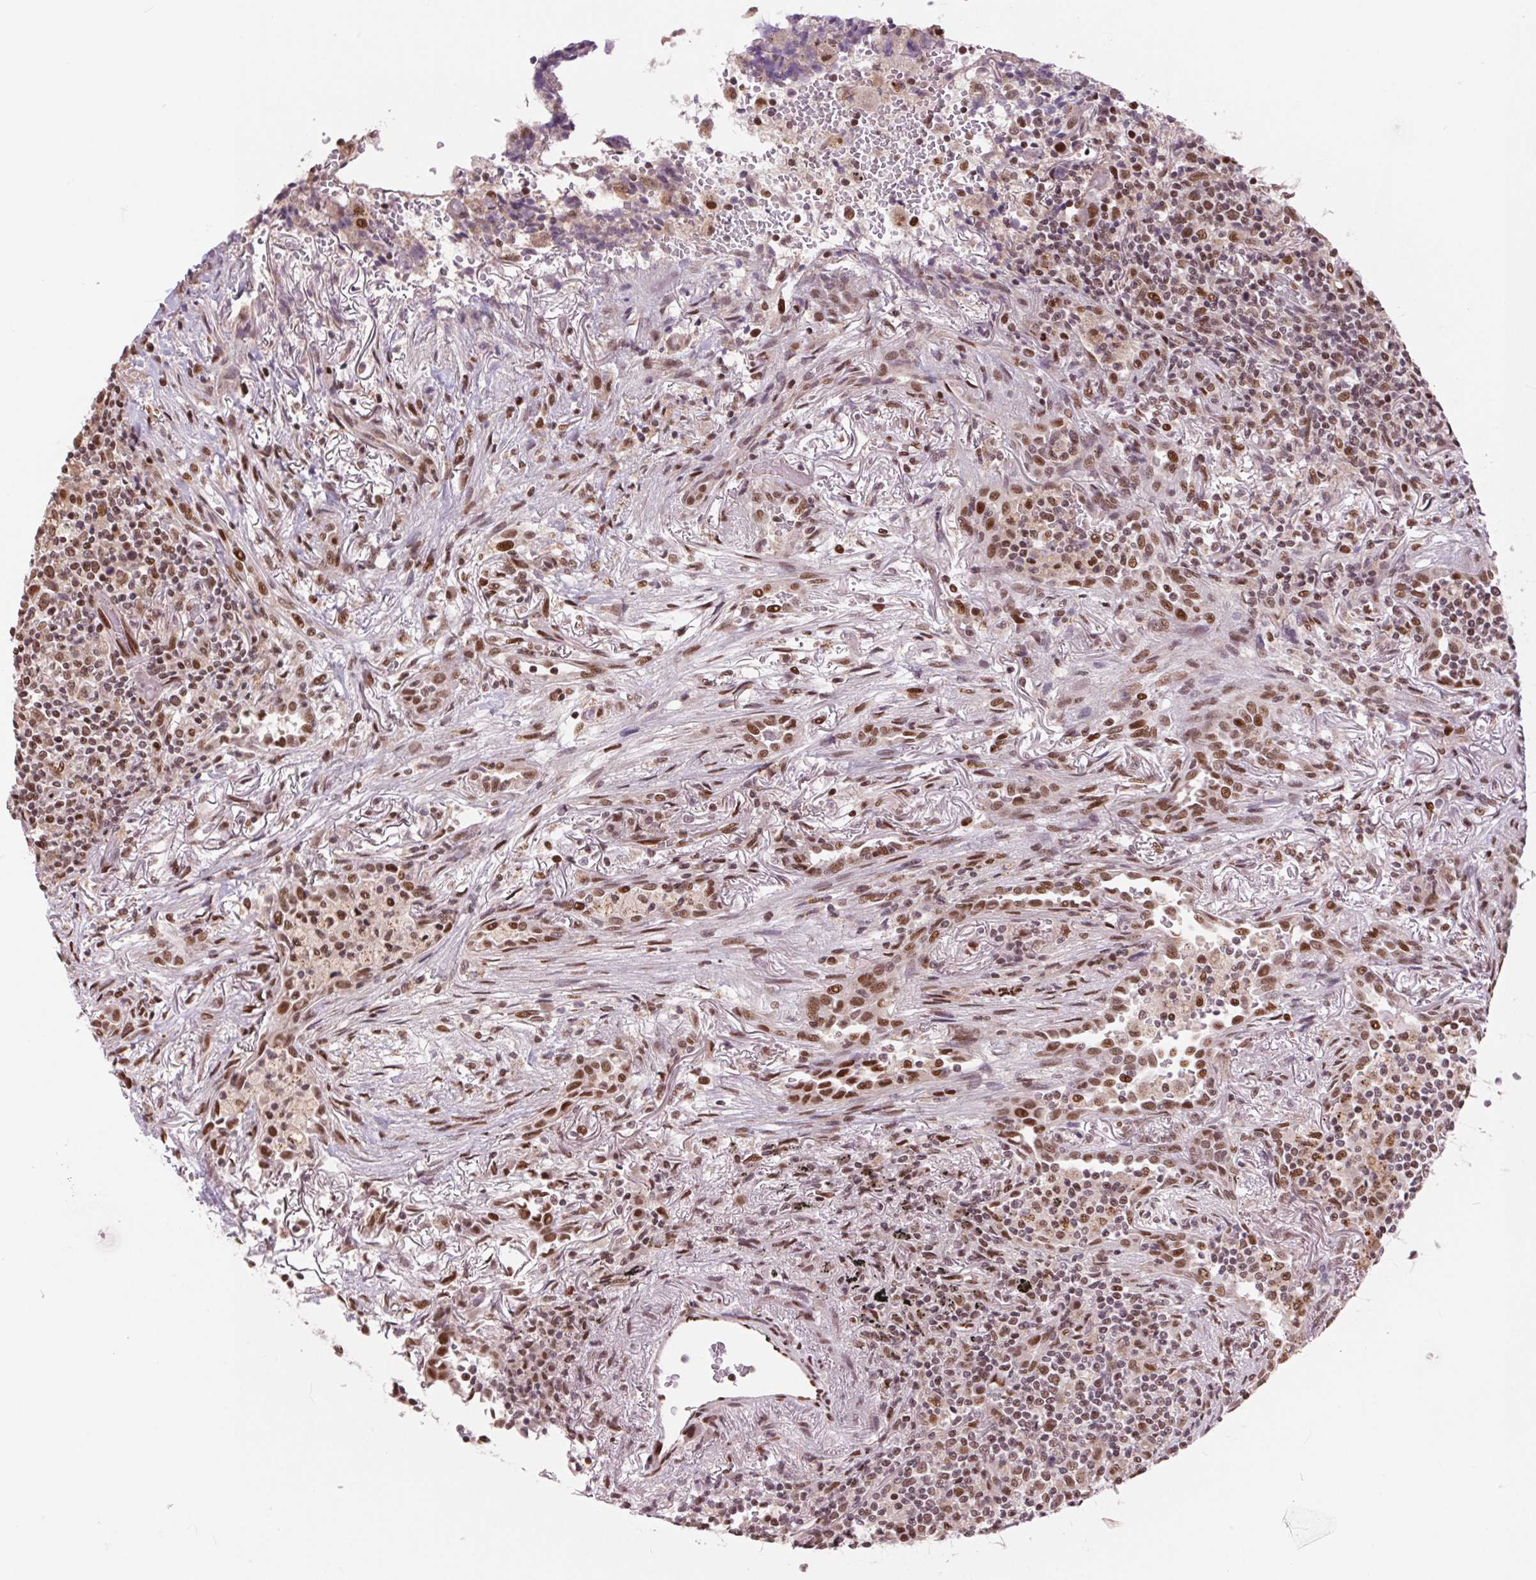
{"staining": {"intensity": "moderate", "quantity": ">75%", "location": "nuclear"}, "tissue": "lymphoma", "cell_type": "Tumor cells", "image_type": "cancer", "snomed": [{"axis": "morphology", "description": "Malignant lymphoma, non-Hodgkin's type, High grade"}, {"axis": "topography", "description": "Lung"}], "caption": "Immunohistochemistry (IHC) image of human lymphoma stained for a protein (brown), which shows medium levels of moderate nuclear staining in approximately >75% of tumor cells.", "gene": "RAD23A", "patient": {"sex": "male", "age": 79}}